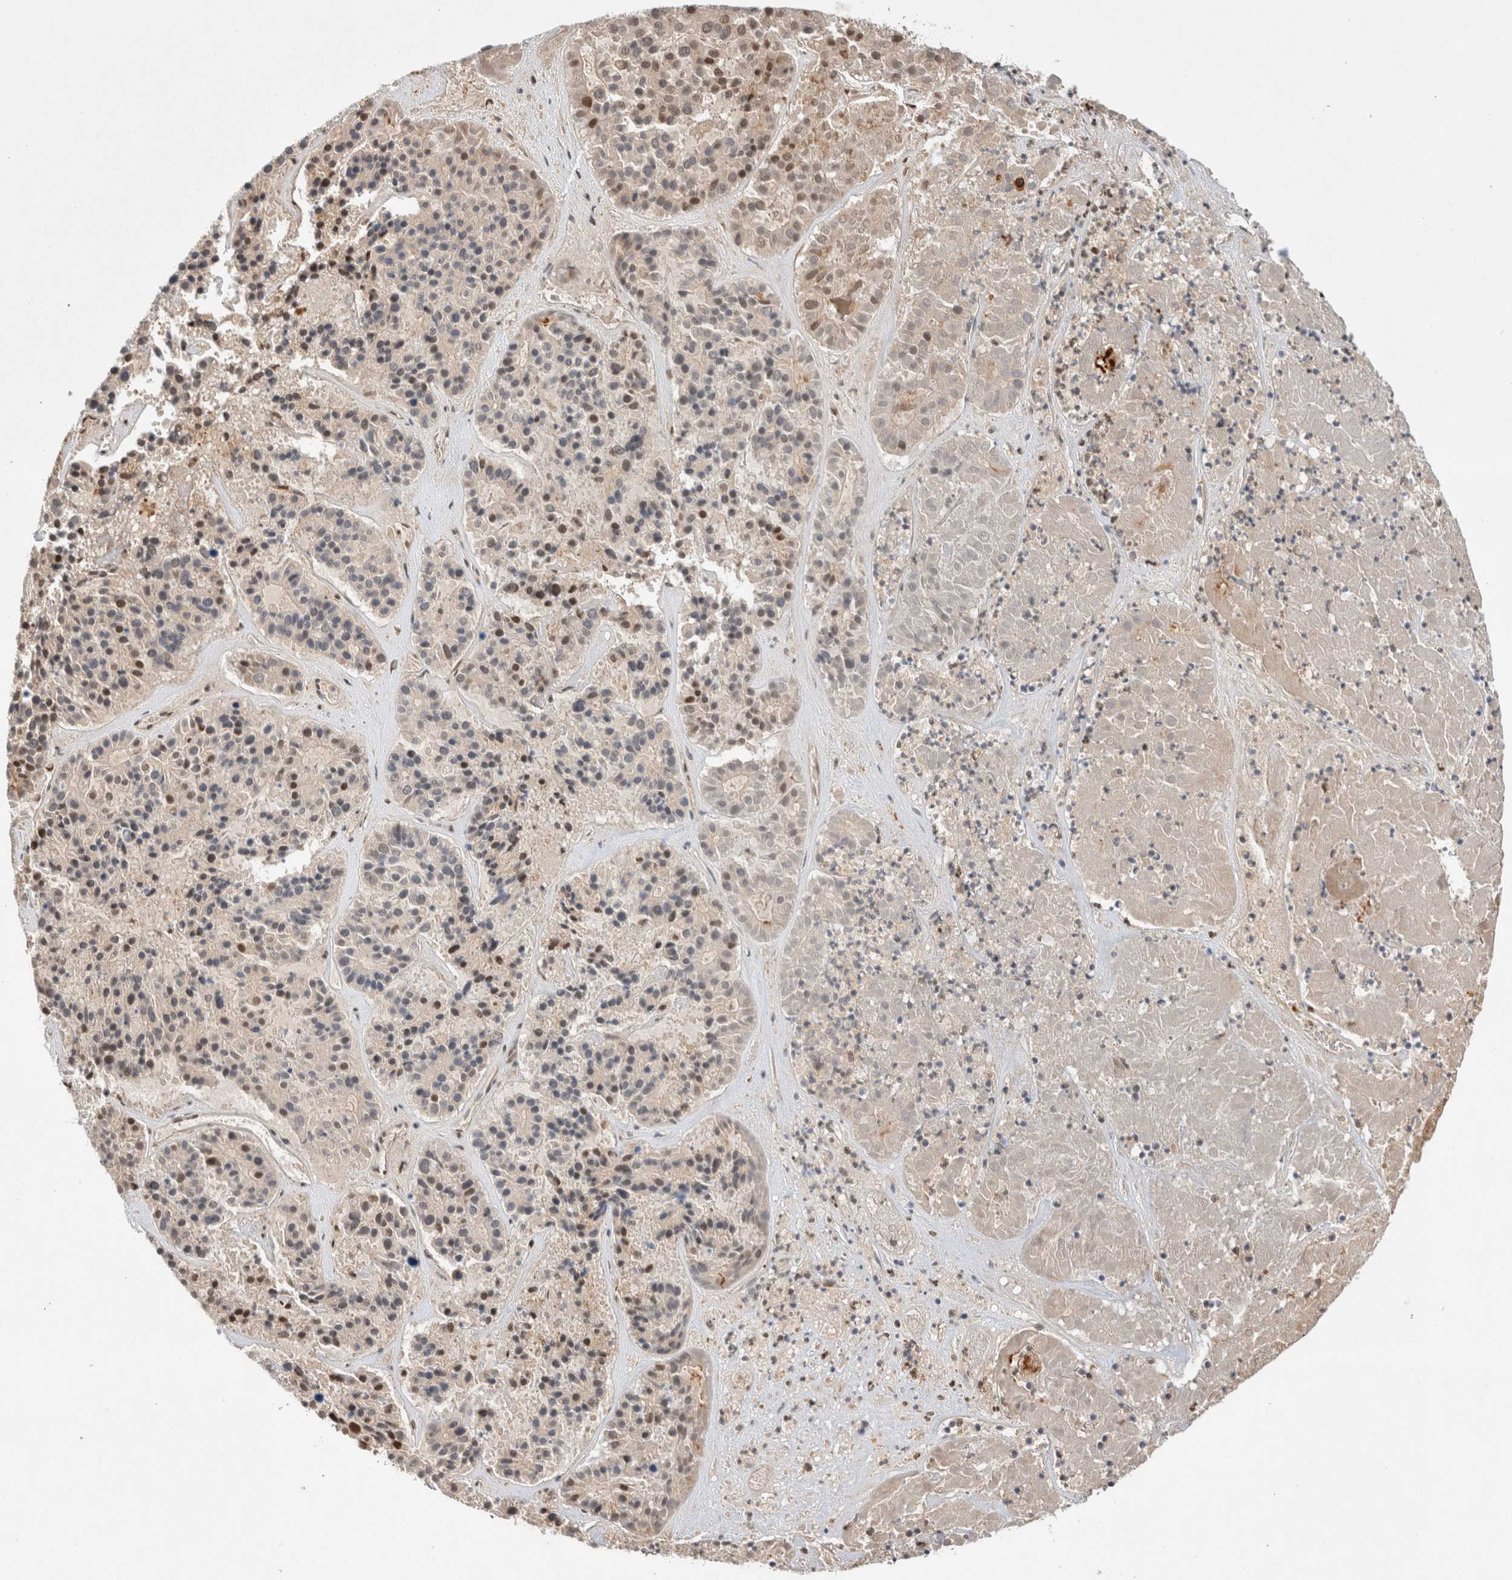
{"staining": {"intensity": "moderate", "quantity": "25%-75%", "location": "nuclear"}, "tissue": "pancreatic cancer", "cell_type": "Tumor cells", "image_type": "cancer", "snomed": [{"axis": "morphology", "description": "Adenocarcinoma, NOS"}, {"axis": "topography", "description": "Pancreas"}], "caption": "A brown stain shows moderate nuclear staining of a protein in human pancreatic cancer (adenocarcinoma) tumor cells.", "gene": "OTUD6B", "patient": {"sex": "male", "age": 50}}